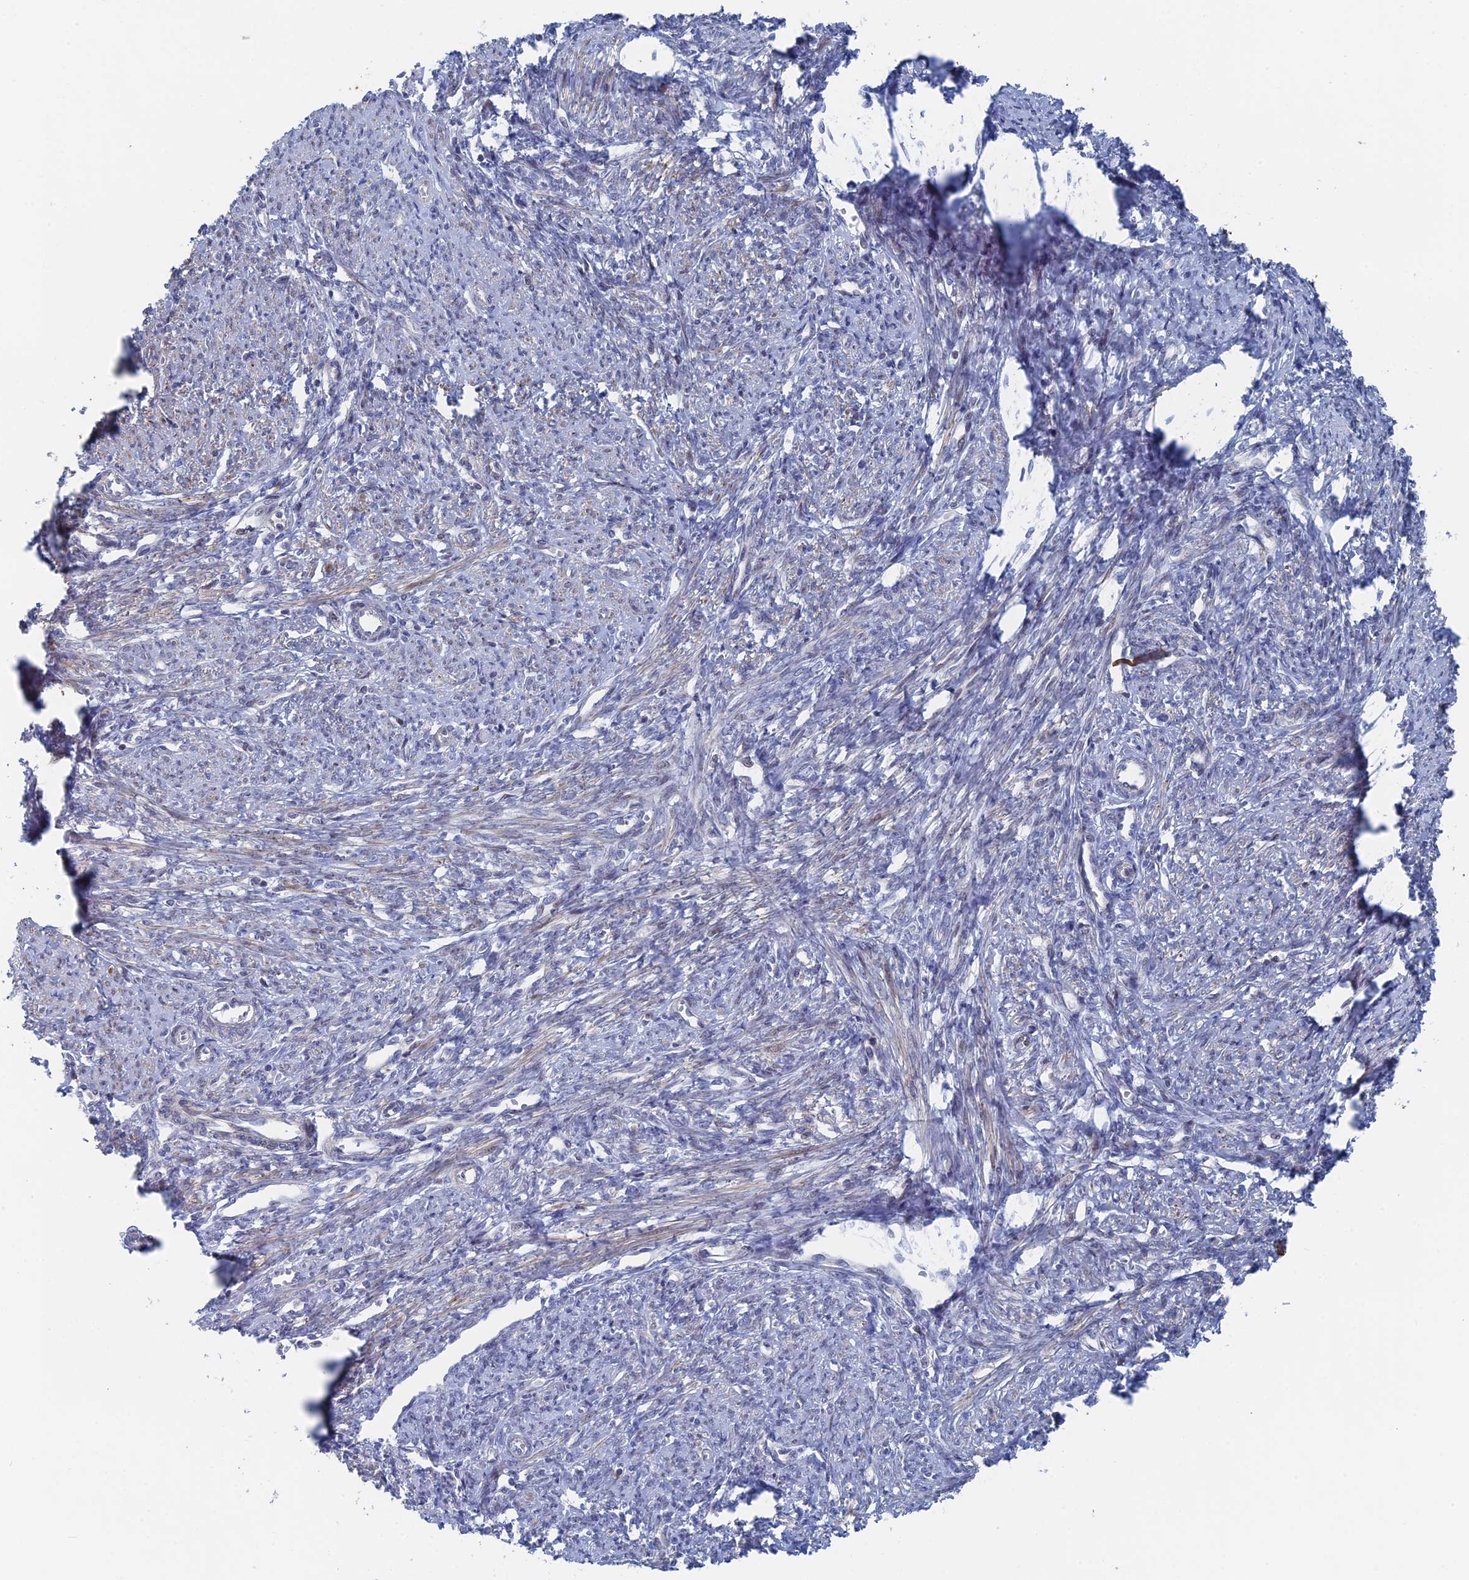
{"staining": {"intensity": "moderate", "quantity": "25%-75%", "location": "cytoplasmic/membranous"}, "tissue": "smooth muscle", "cell_type": "Smooth muscle cells", "image_type": "normal", "snomed": [{"axis": "morphology", "description": "Normal tissue, NOS"}, {"axis": "topography", "description": "Smooth muscle"}, {"axis": "topography", "description": "Uterus"}], "caption": "Immunohistochemistry (IHC) (DAB (3,3'-diaminobenzidine)) staining of unremarkable smooth muscle shows moderate cytoplasmic/membranous protein expression in about 25%-75% of smooth muscle cells.", "gene": "IL7", "patient": {"sex": "female", "age": 59}}